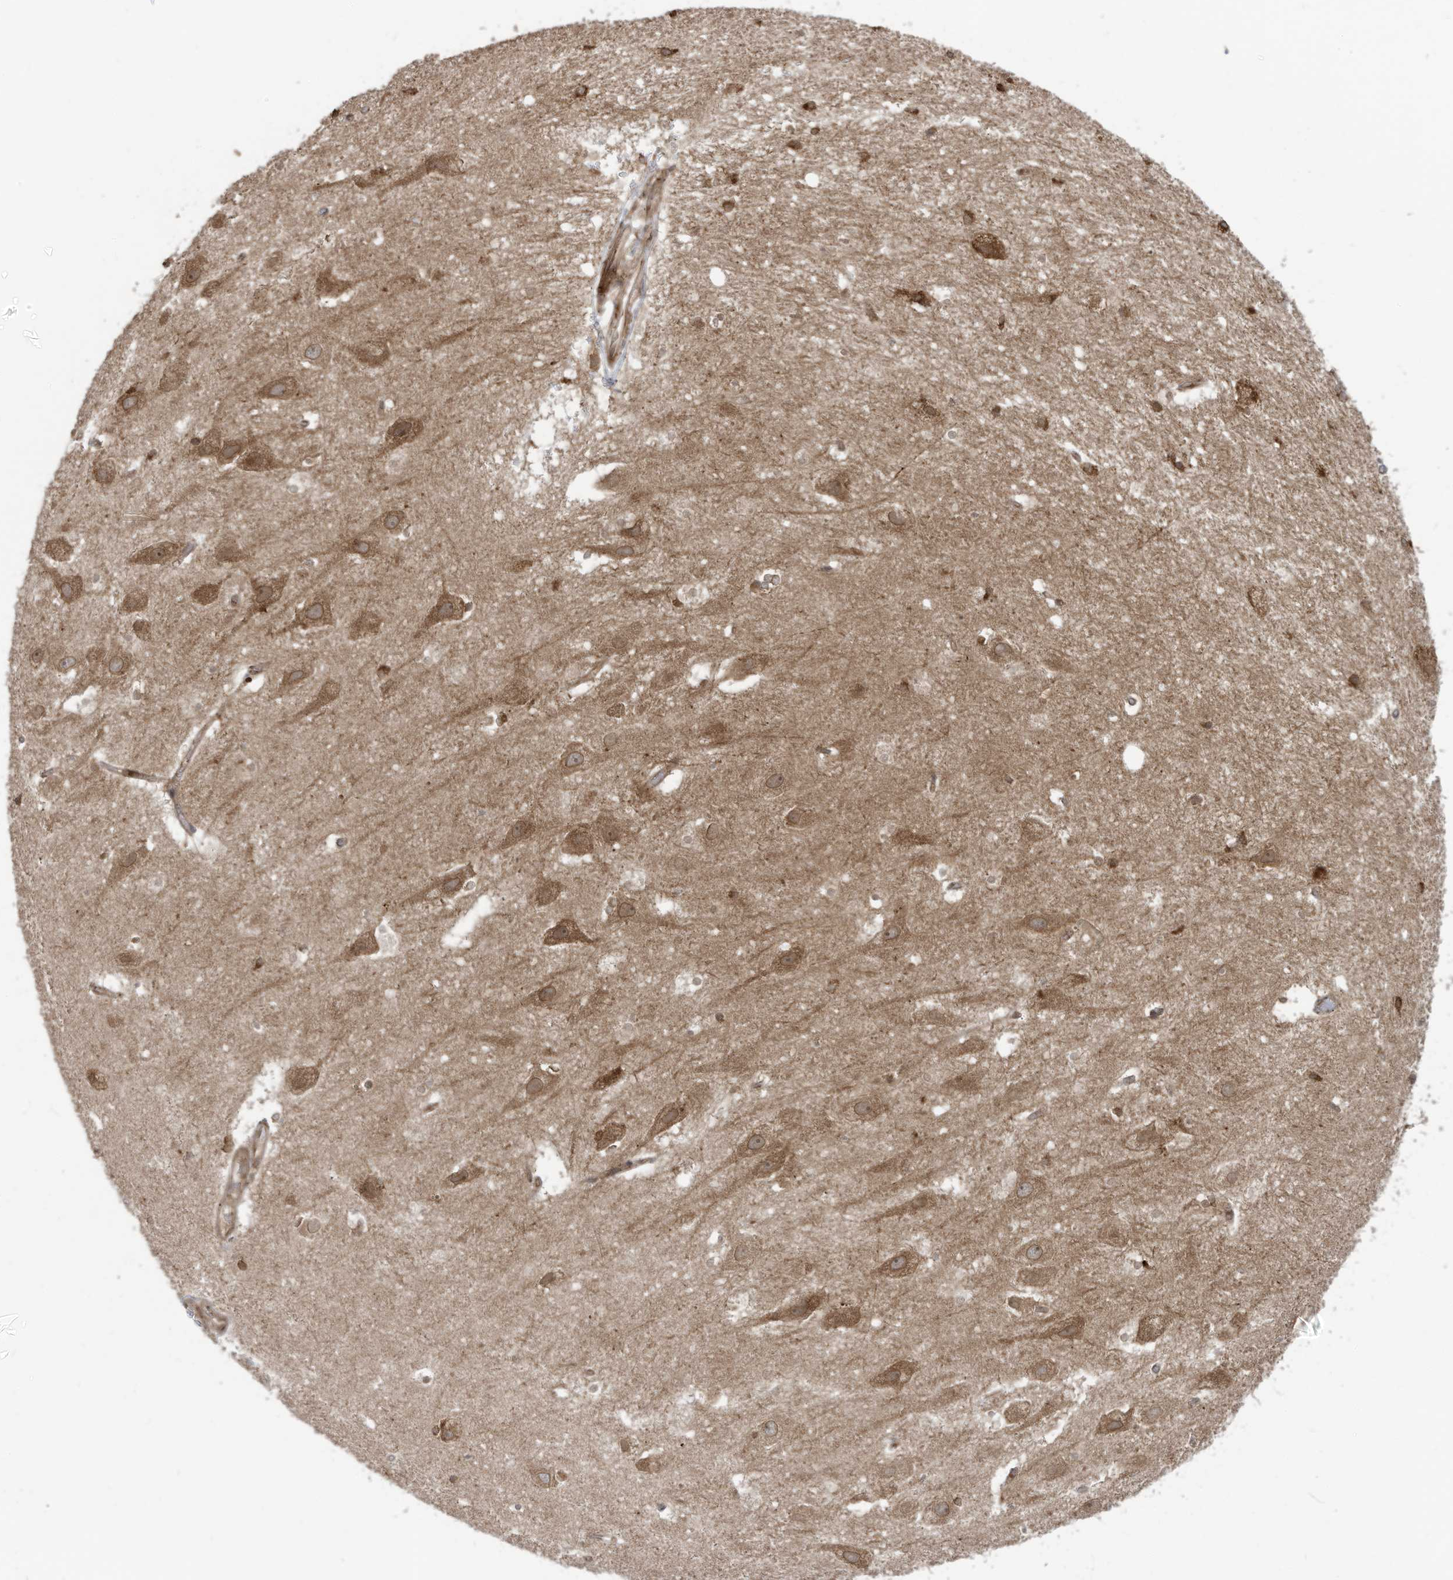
{"staining": {"intensity": "moderate", "quantity": ">75%", "location": "cytoplasmic/membranous"}, "tissue": "hippocampus", "cell_type": "Glial cells", "image_type": "normal", "snomed": [{"axis": "morphology", "description": "Normal tissue, NOS"}, {"axis": "topography", "description": "Hippocampus"}], "caption": "Immunohistochemistry image of benign hippocampus stained for a protein (brown), which displays medium levels of moderate cytoplasmic/membranous staining in about >75% of glial cells.", "gene": "TRIM67", "patient": {"sex": "female", "age": 52}}